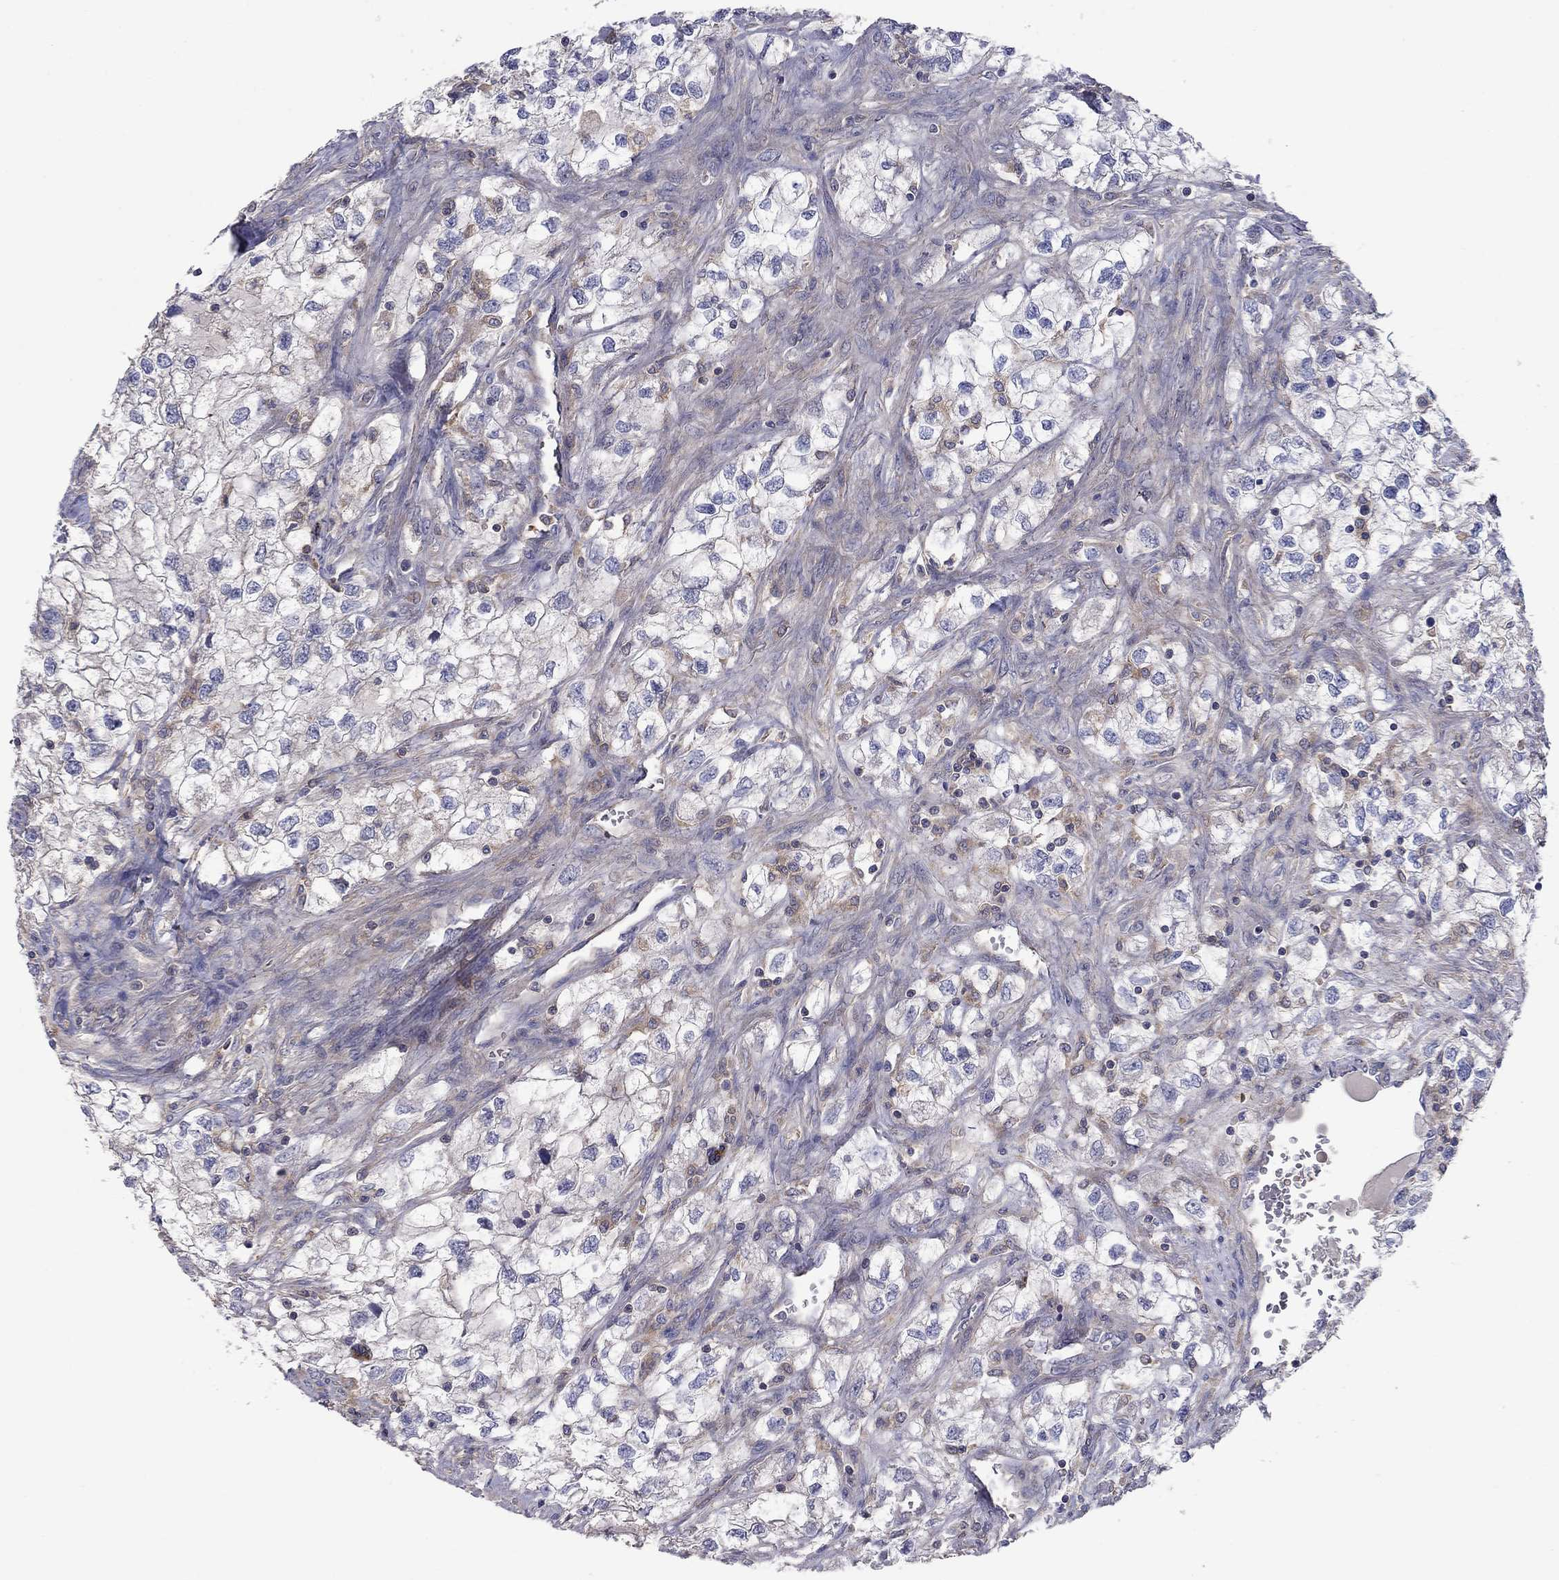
{"staining": {"intensity": "negative", "quantity": "none", "location": "none"}, "tissue": "renal cancer", "cell_type": "Tumor cells", "image_type": "cancer", "snomed": [{"axis": "morphology", "description": "Adenocarcinoma, NOS"}, {"axis": "topography", "description": "Kidney"}], "caption": "Tumor cells are negative for brown protein staining in renal cancer (adenocarcinoma).", "gene": "RNF123", "patient": {"sex": "male", "age": 59}}